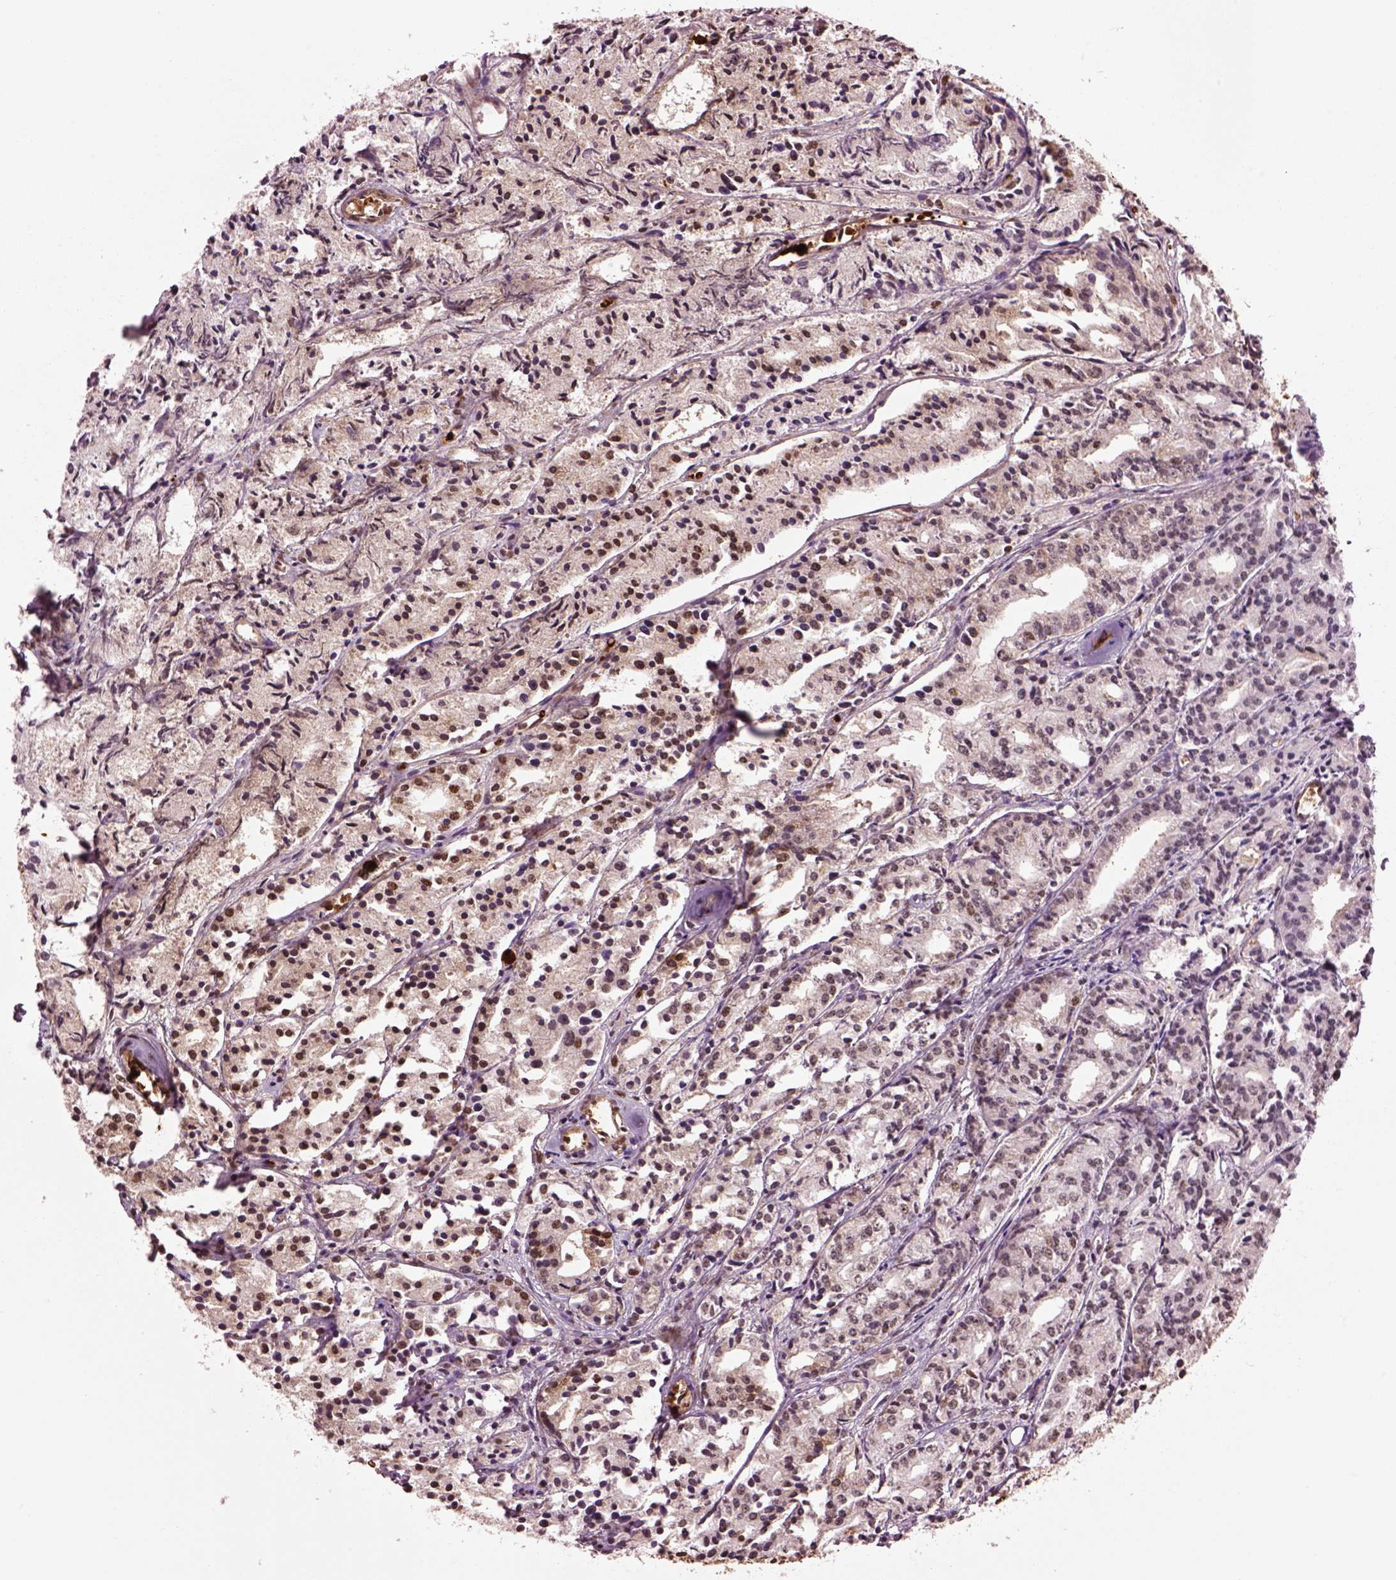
{"staining": {"intensity": "strong", "quantity": "25%-75%", "location": "nuclear"}, "tissue": "prostate cancer", "cell_type": "Tumor cells", "image_type": "cancer", "snomed": [{"axis": "morphology", "description": "Adenocarcinoma, Medium grade"}, {"axis": "topography", "description": "Prostate"}], "caption": "Human prostate cancer stained for a protein (brown) reveals strong nuclear positive staining in approximately 25%-75% of tumor cells.", "gene": "DDX3X", "patient": {"sex": "male", "age": 74}}